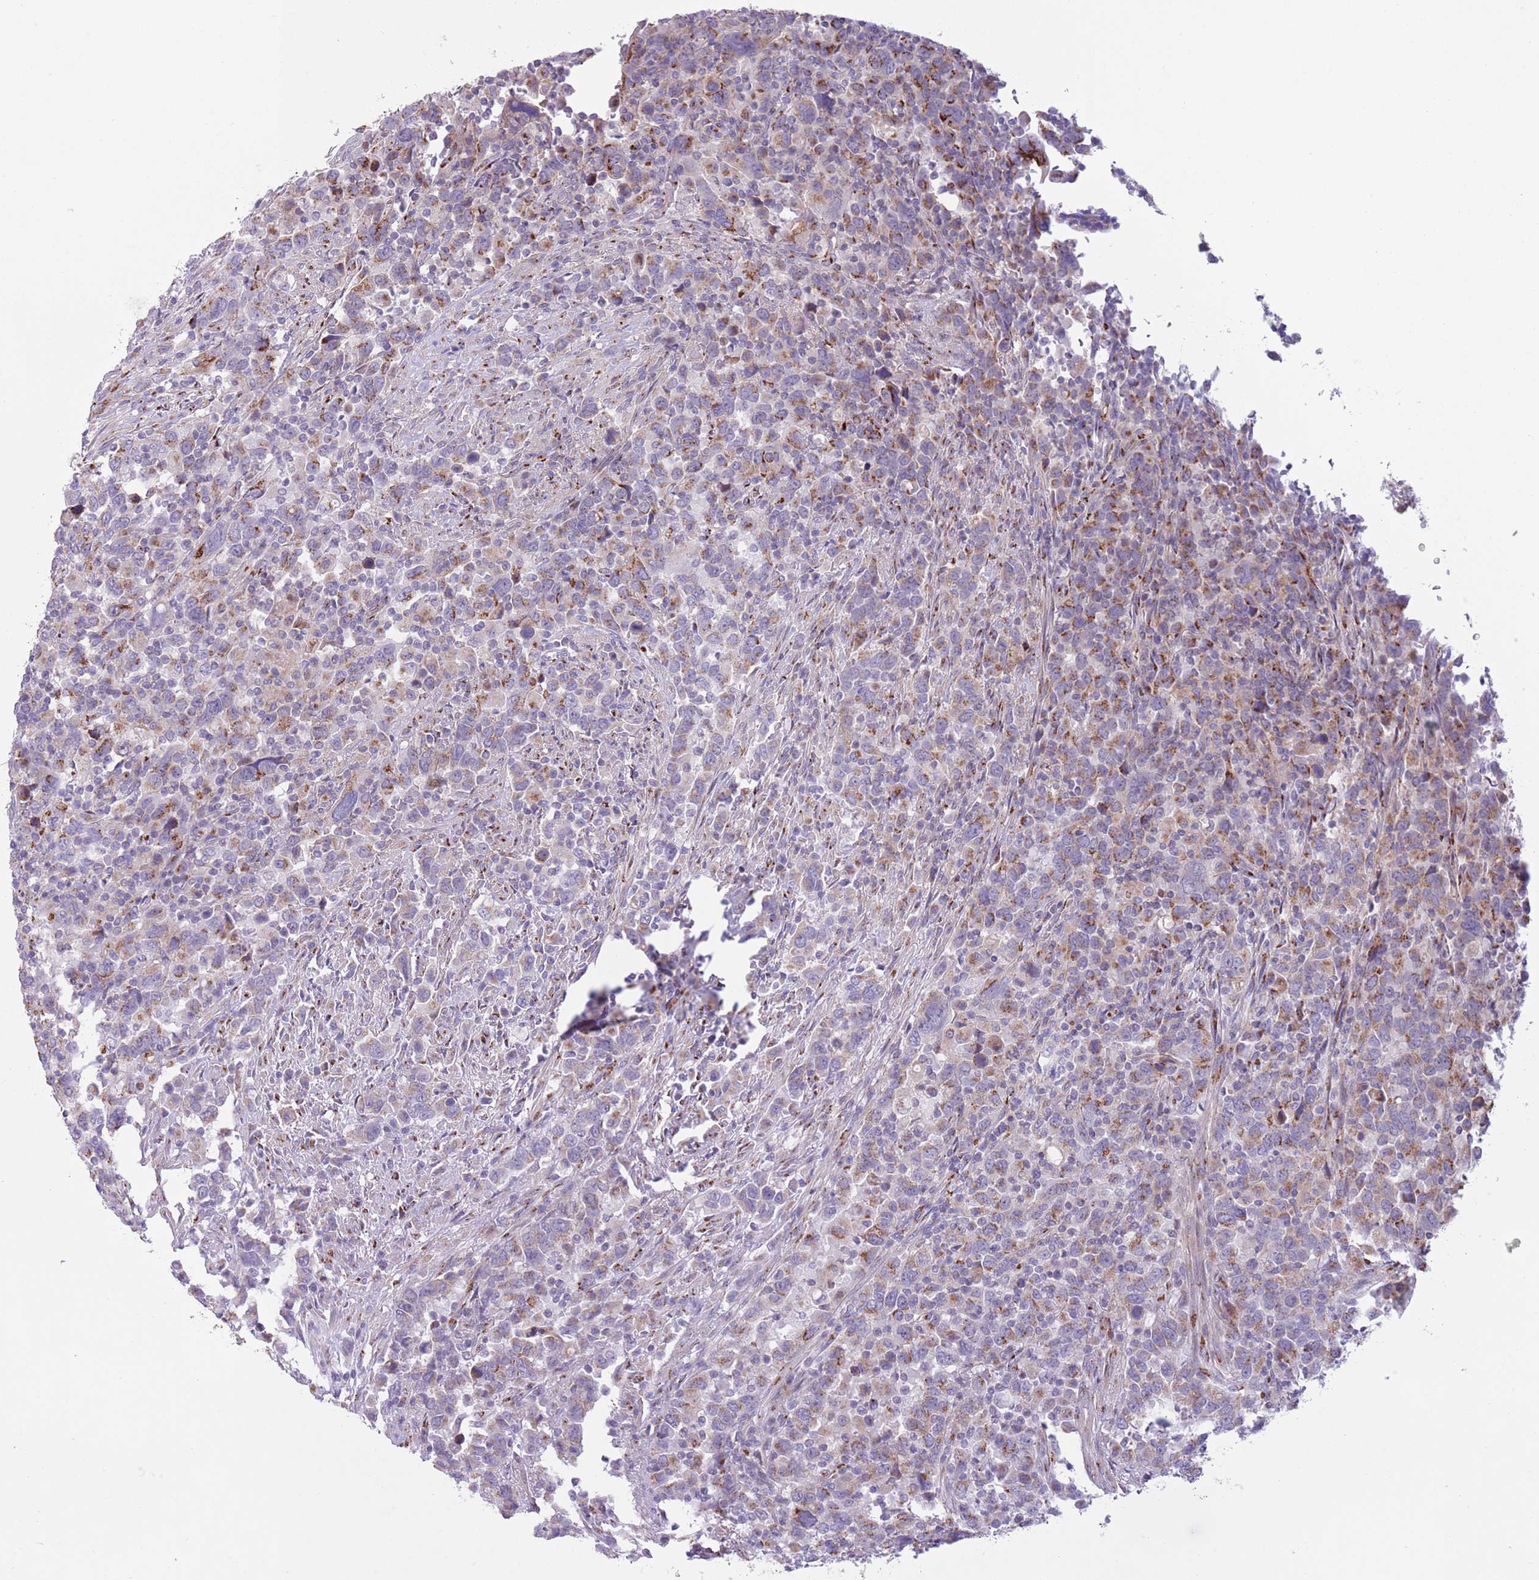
{"staining": {"intensity": "weak", "quantity": "25%-75%", "location": "cytoplasmic/membranous"}, "tissue": "urothelial cancer", "cell_type": "Tumor cells", "image_type": "cancer", "snomed": [{"axis": "morphology", "description": "Urothelial carcinoma, High grade"}, {"axis": "topography", "description": "Urinary bladder"}], "caption": "Immunohistochemical staining of human urothelial carcinoma (high-grade) displays low levels of weak cytoplasmic/membranous protein positivity in approximately 25%-75% of tumor cells. The staining was performed using DAB, with brown indicating positive protein expression. Nuclei are stained blue with hematoxylin.", "gene": "C20orf96", "patient": {"sex": "male", "age": 61}}